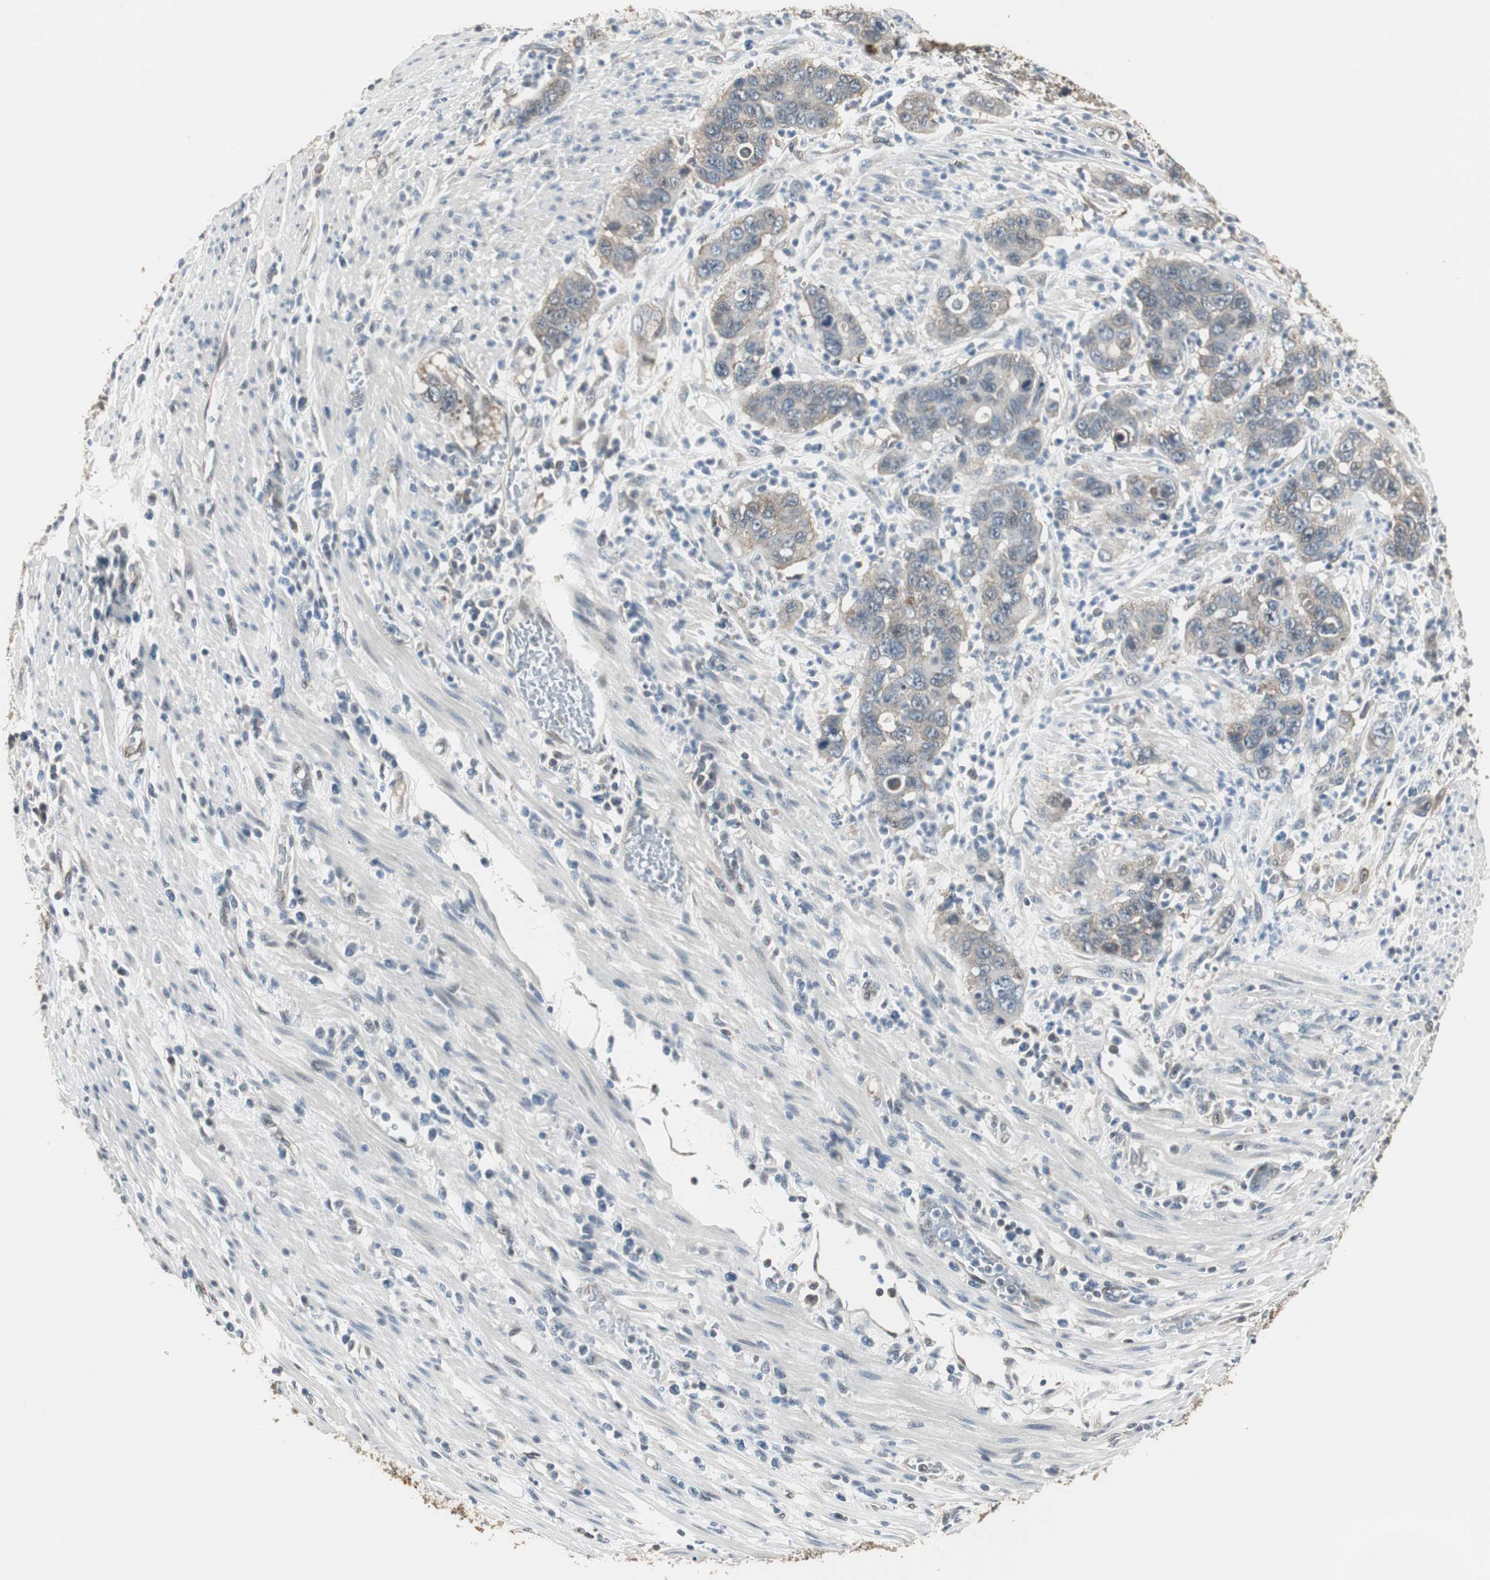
{"staining": {"intensity": "weak", "quantity": "25%-75%", "location": "cytoplasmic/membranous"}, "tissue": "pancreatic cancer", "cell_type": "Tumor cells", "image_type": "cancer", "snomed": [{"axis": "morphology", "description": "Adenocarcinoma, NOS"}, {"axis": "topography", "description": "Pancreas"}], "caption": "IHC (DAB) staining of adenocarcinoma (pancreatic) exhibits weak cytoplasmic/membranous protein expression in about 25%-75% of tumor cells.", "gene": "CCT5", "patient": {"sex": "female", "age": 71}}